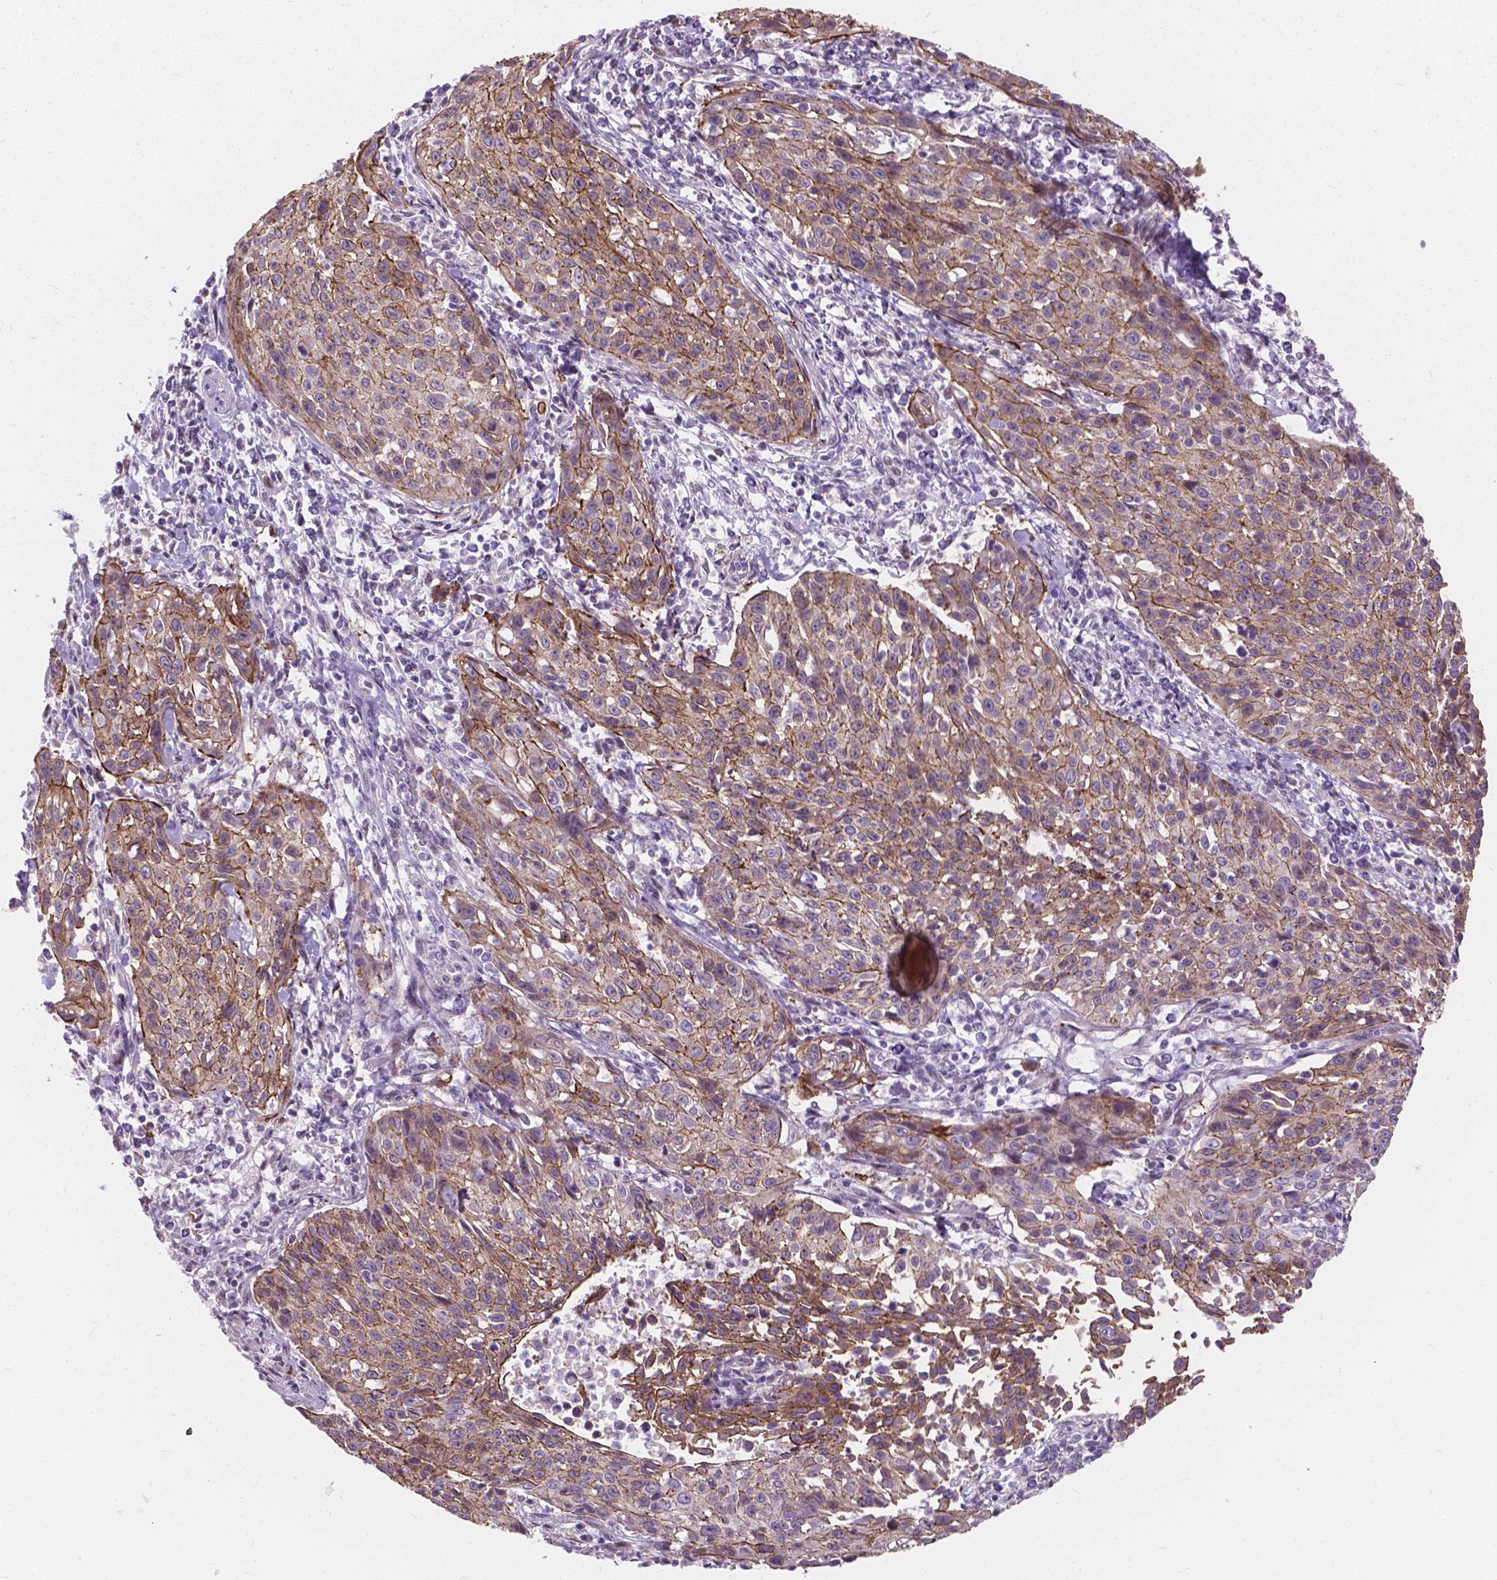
{"staining": {"intensity": "moderate", "quantity": "<25%", "location": "cytoplasmic/membranous"}, "tissue": "cervical cancer", "cell_type": "Tumor cells", "image_type": "cancer", "snomed": [{"axis": "morphology", "description": "Squamous cell carcinoma, NOS"}, {"axis": "topography", "description": "Cervix"}], "caption": "The immunohistochemical stain shows moderate cytoplasmic/membranous staining in tumor cells of cervical cancer (squamous cell carcinoma) tissue.", "gene": "MYH14", "patient": {"sex": "female", "age": 26}}